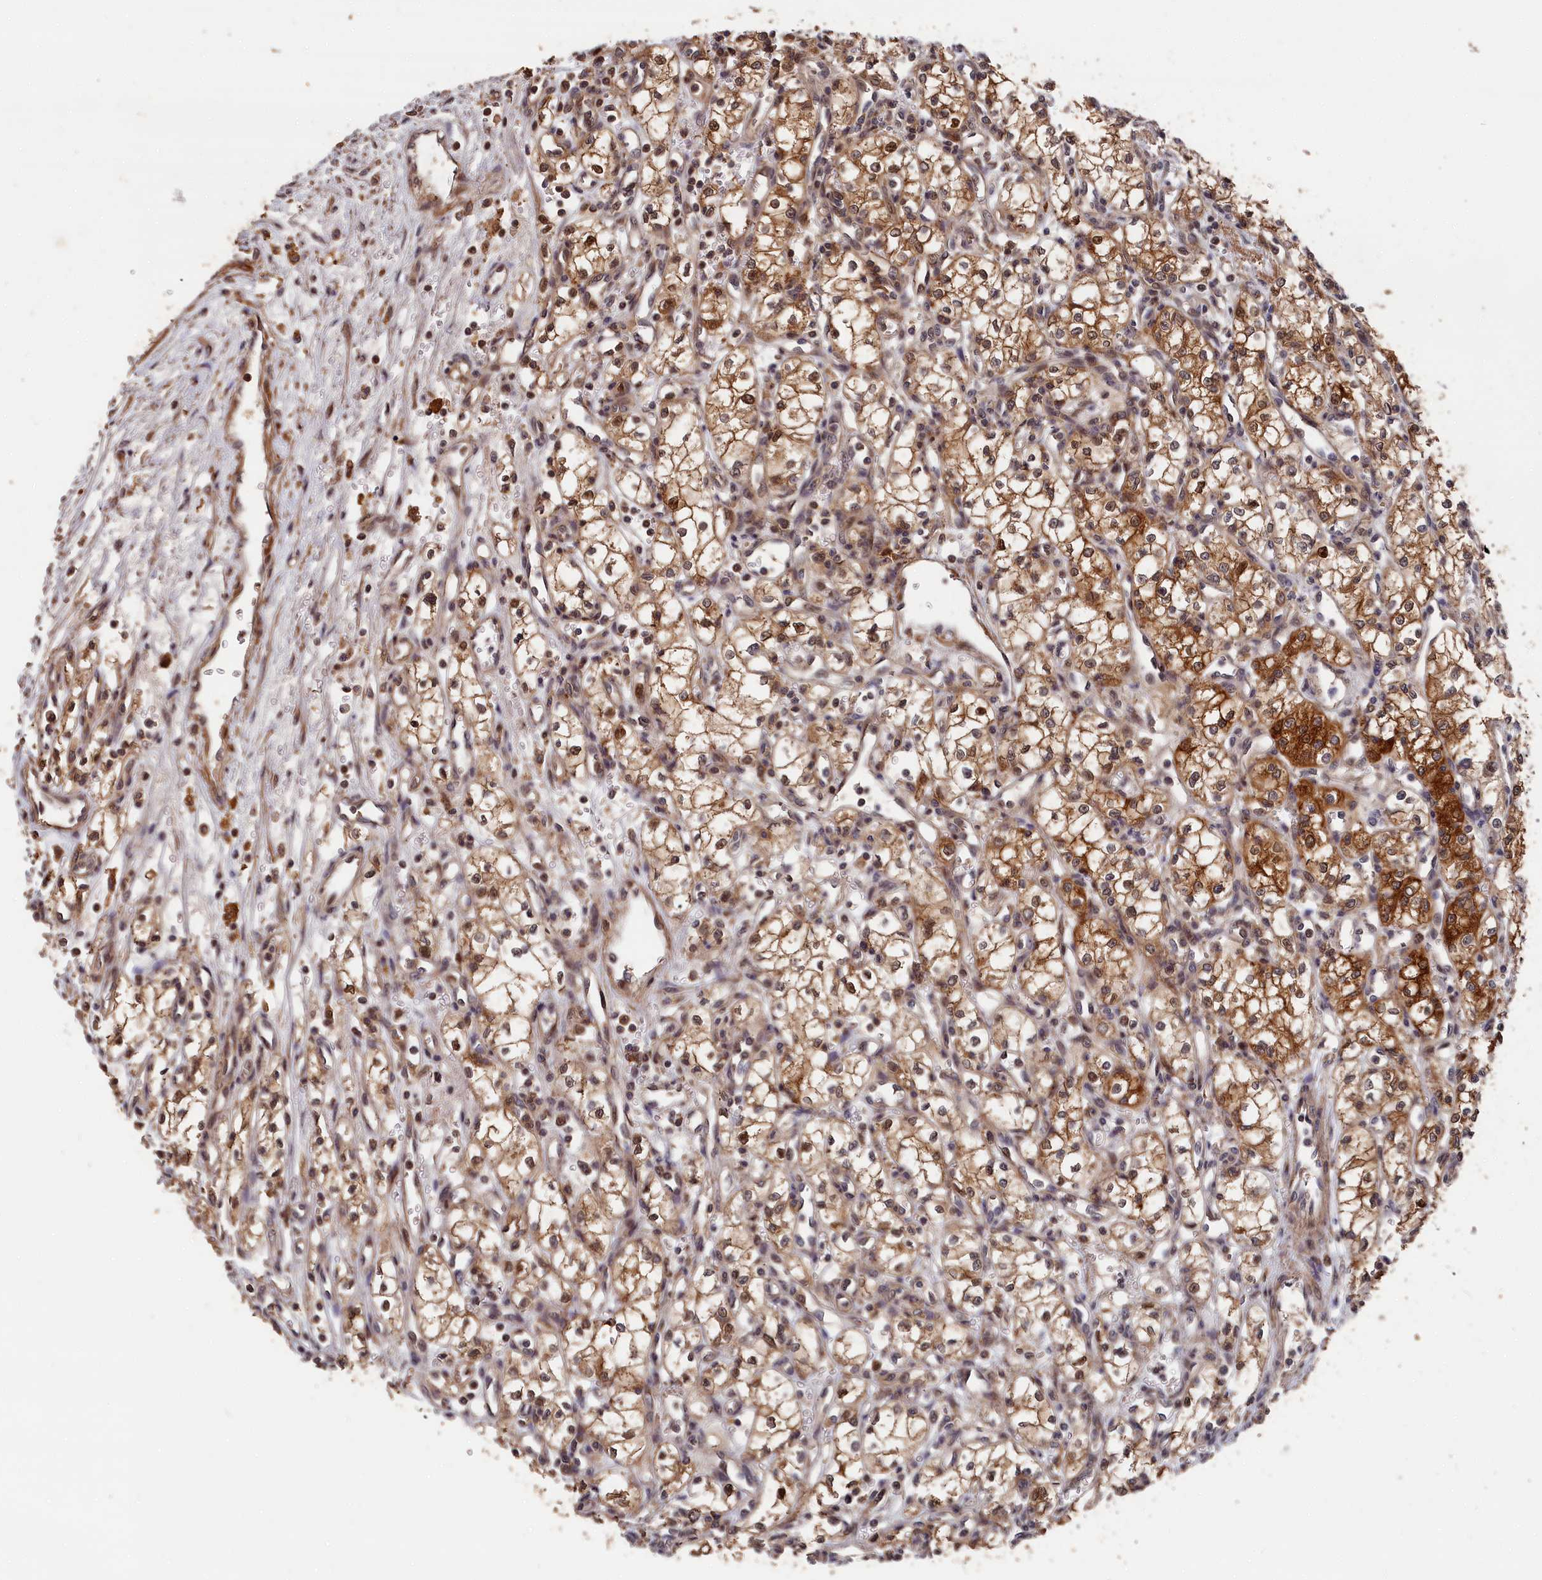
{"staining": {"intensity": "strong", "quantity": "25%-75%", "location": "cytoplasmic/membranous"}, "tissue": "renal cancer", "cell_type": "Tumor cells", "image_type": "cancer", "snomed": [{"axis": "morphology", "description": "Adenocarcinoma, NOS"}, {"axis": "topography", "description": "Kidney"}], "caption": "Immunohistochemical staining of renal adenocarcinoma shows high levels of strong cytoplasmic/membranous protein staining in about 25%-75% of tumor cells. The protein of interest is shown in brown color, while the nuclei are stained blue.", "gene": "RMI2", "patient": {"sex": "male", "age": 59}}